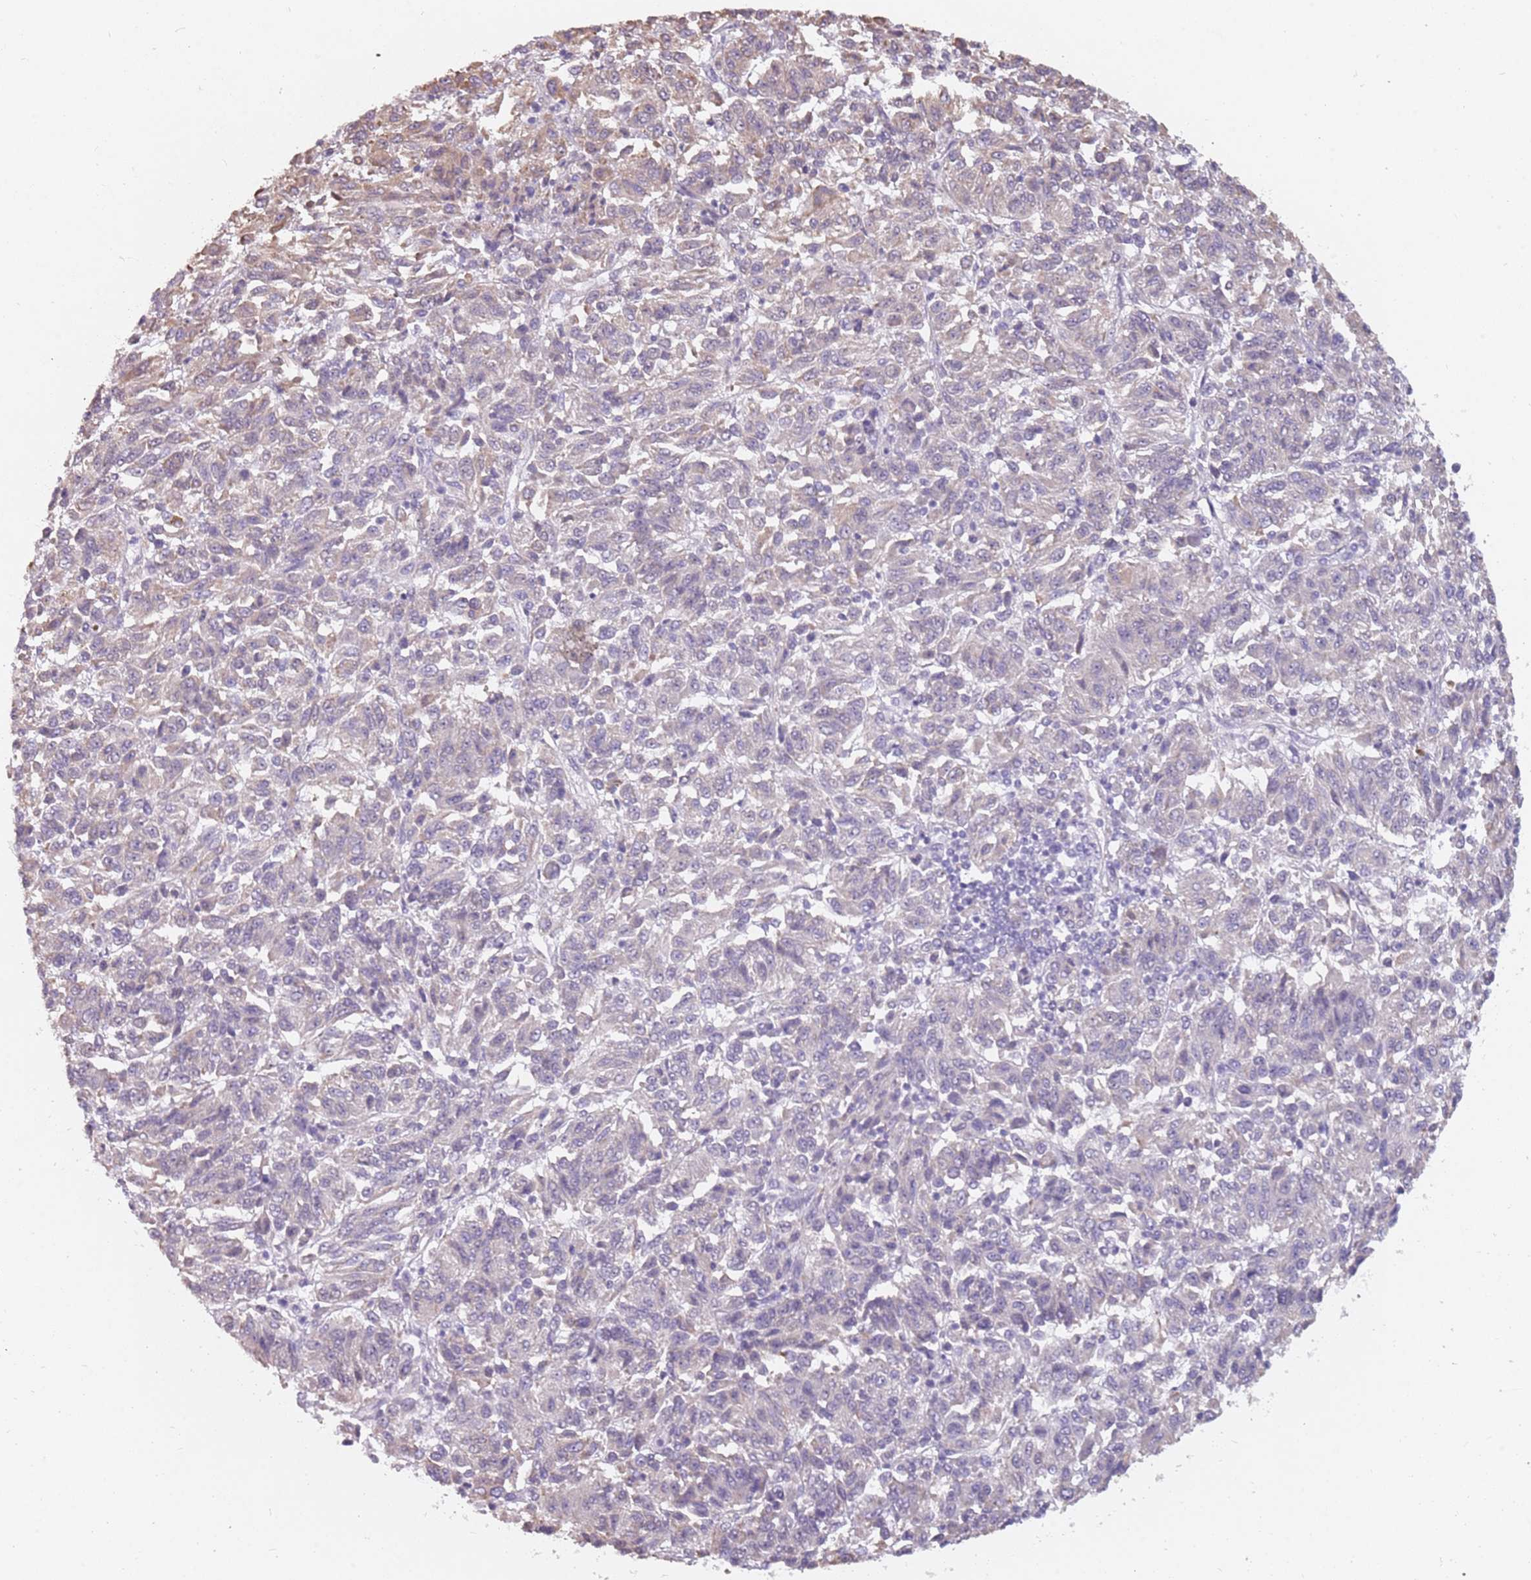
{"staining": {"intensity": "weak", "quantity": "<25%", "location": "cytoplasmic/membranous"}, "tissue": "melanoma", "cell_type": "Tumor cells", "image_type": "cancer", "snomed": [{"axis": "morphology", "description": "Malignant melanoma, Metastatic site"}, {"axis": "topography", "description": "Lung"}], "caption": "IHC histopathology image of human malignant melanoma (metastatic site) stained for a protein (brown), which exhibits no staining in tumor cells.", "gene": "DDX4", "patient": {"sex": "male", "age": 64}}